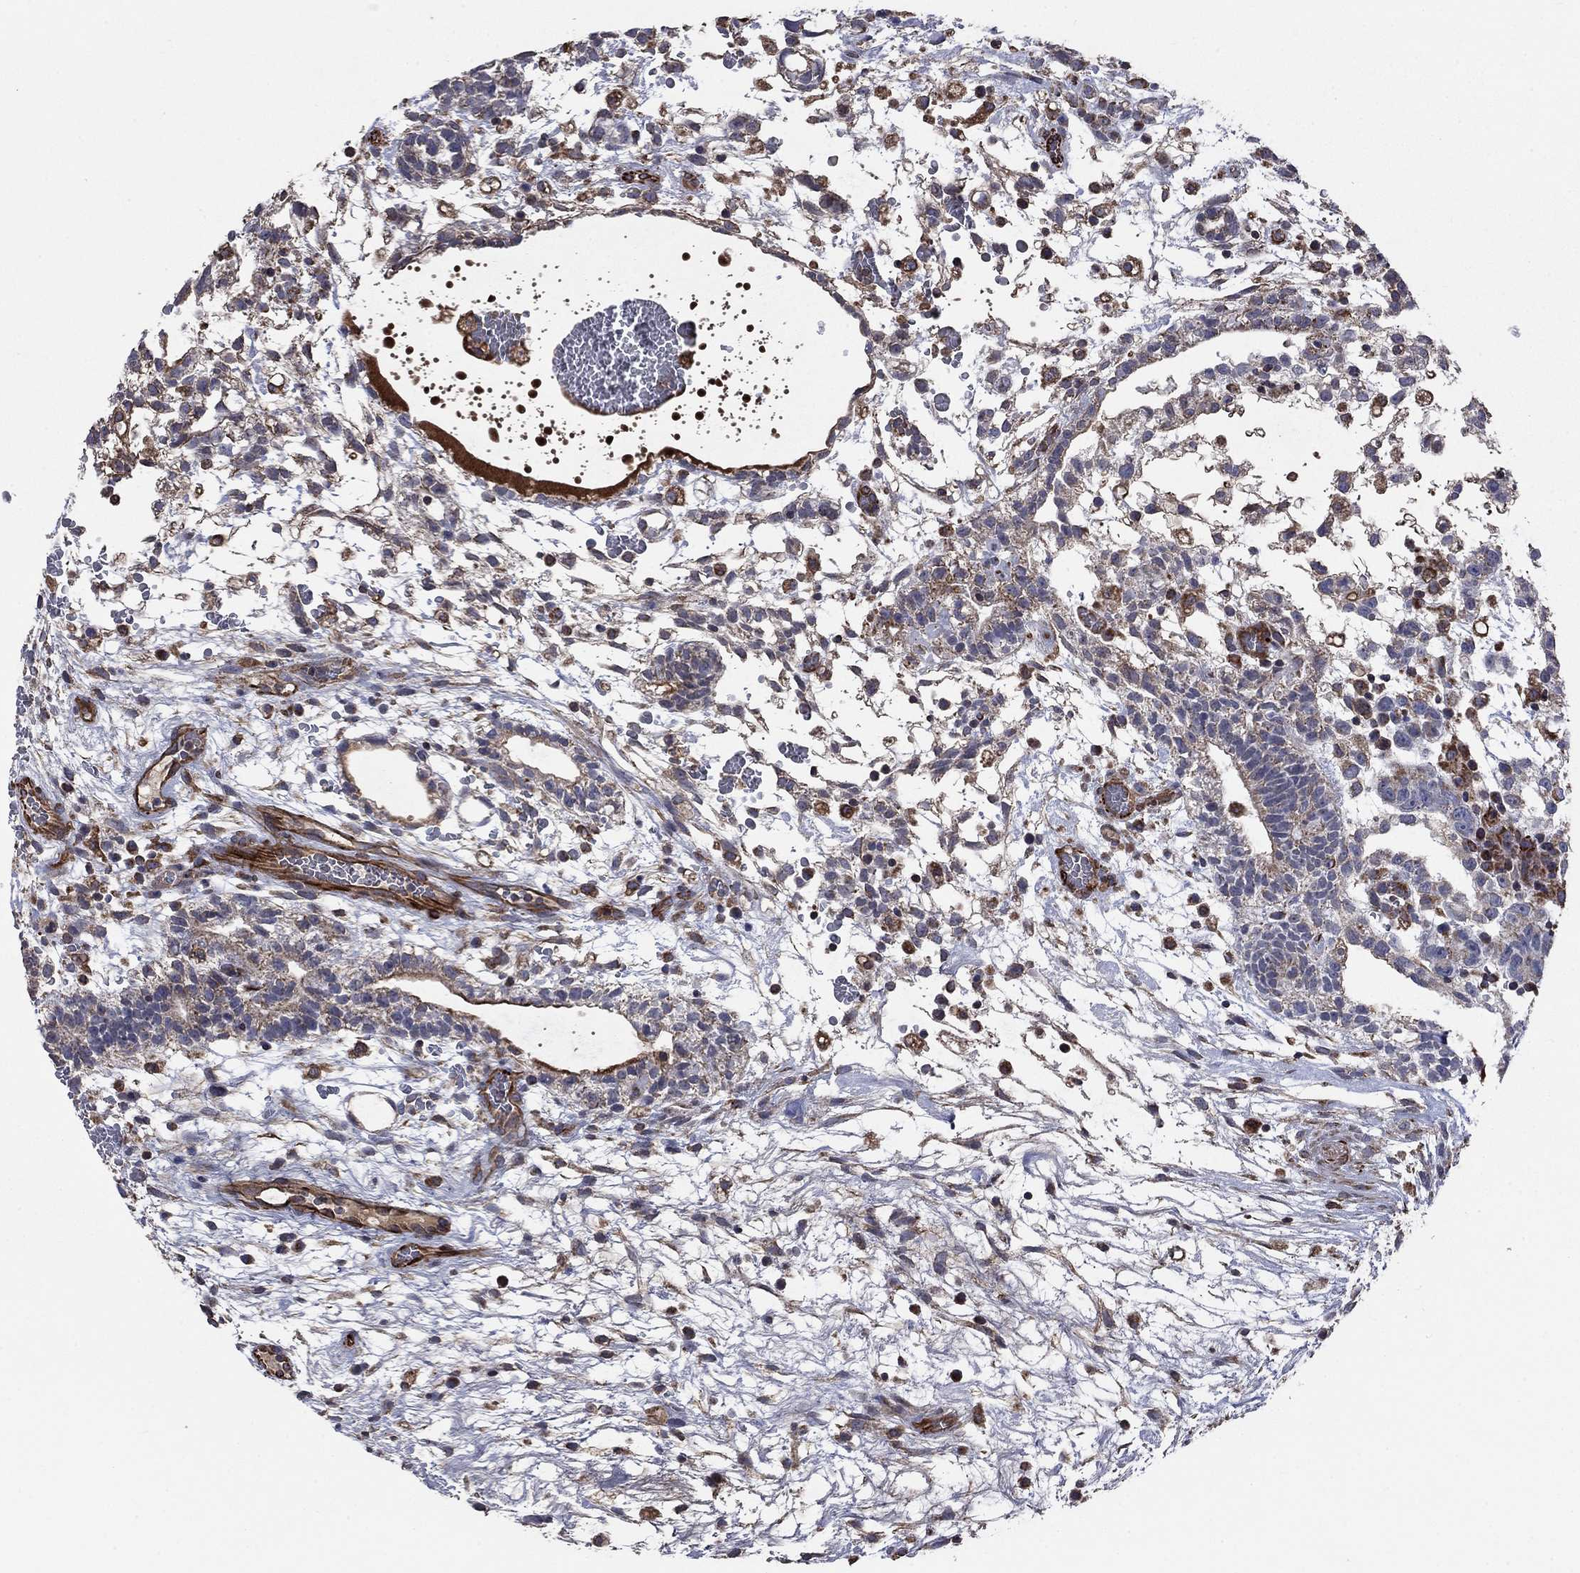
{"staining": {"intensity": "weak", "quantity": "25%-75%", "location": "cytoplasmic/membranous"}, "tissue": "testis cancer", "cell_type": "Tumor cells", "image_type": "cancer", "snomed": [{"axis": "morphology", "description": "Normal tissue, NOS"}, {"axis": "morphology", "description": "Carcinoma, Embryonal, NOS"}, {"axis": "topography", "description": "Testis"}], "caption": "Immunohistochemistry (DAB) staining of human embryonal carcinoma (testis) reveals weak cytoplasmic/membranous protein staining in approximately 25%-75% of tumor cells.", "gene": "NDUFC1", "patient": {"sex": "male", "age": 32}}